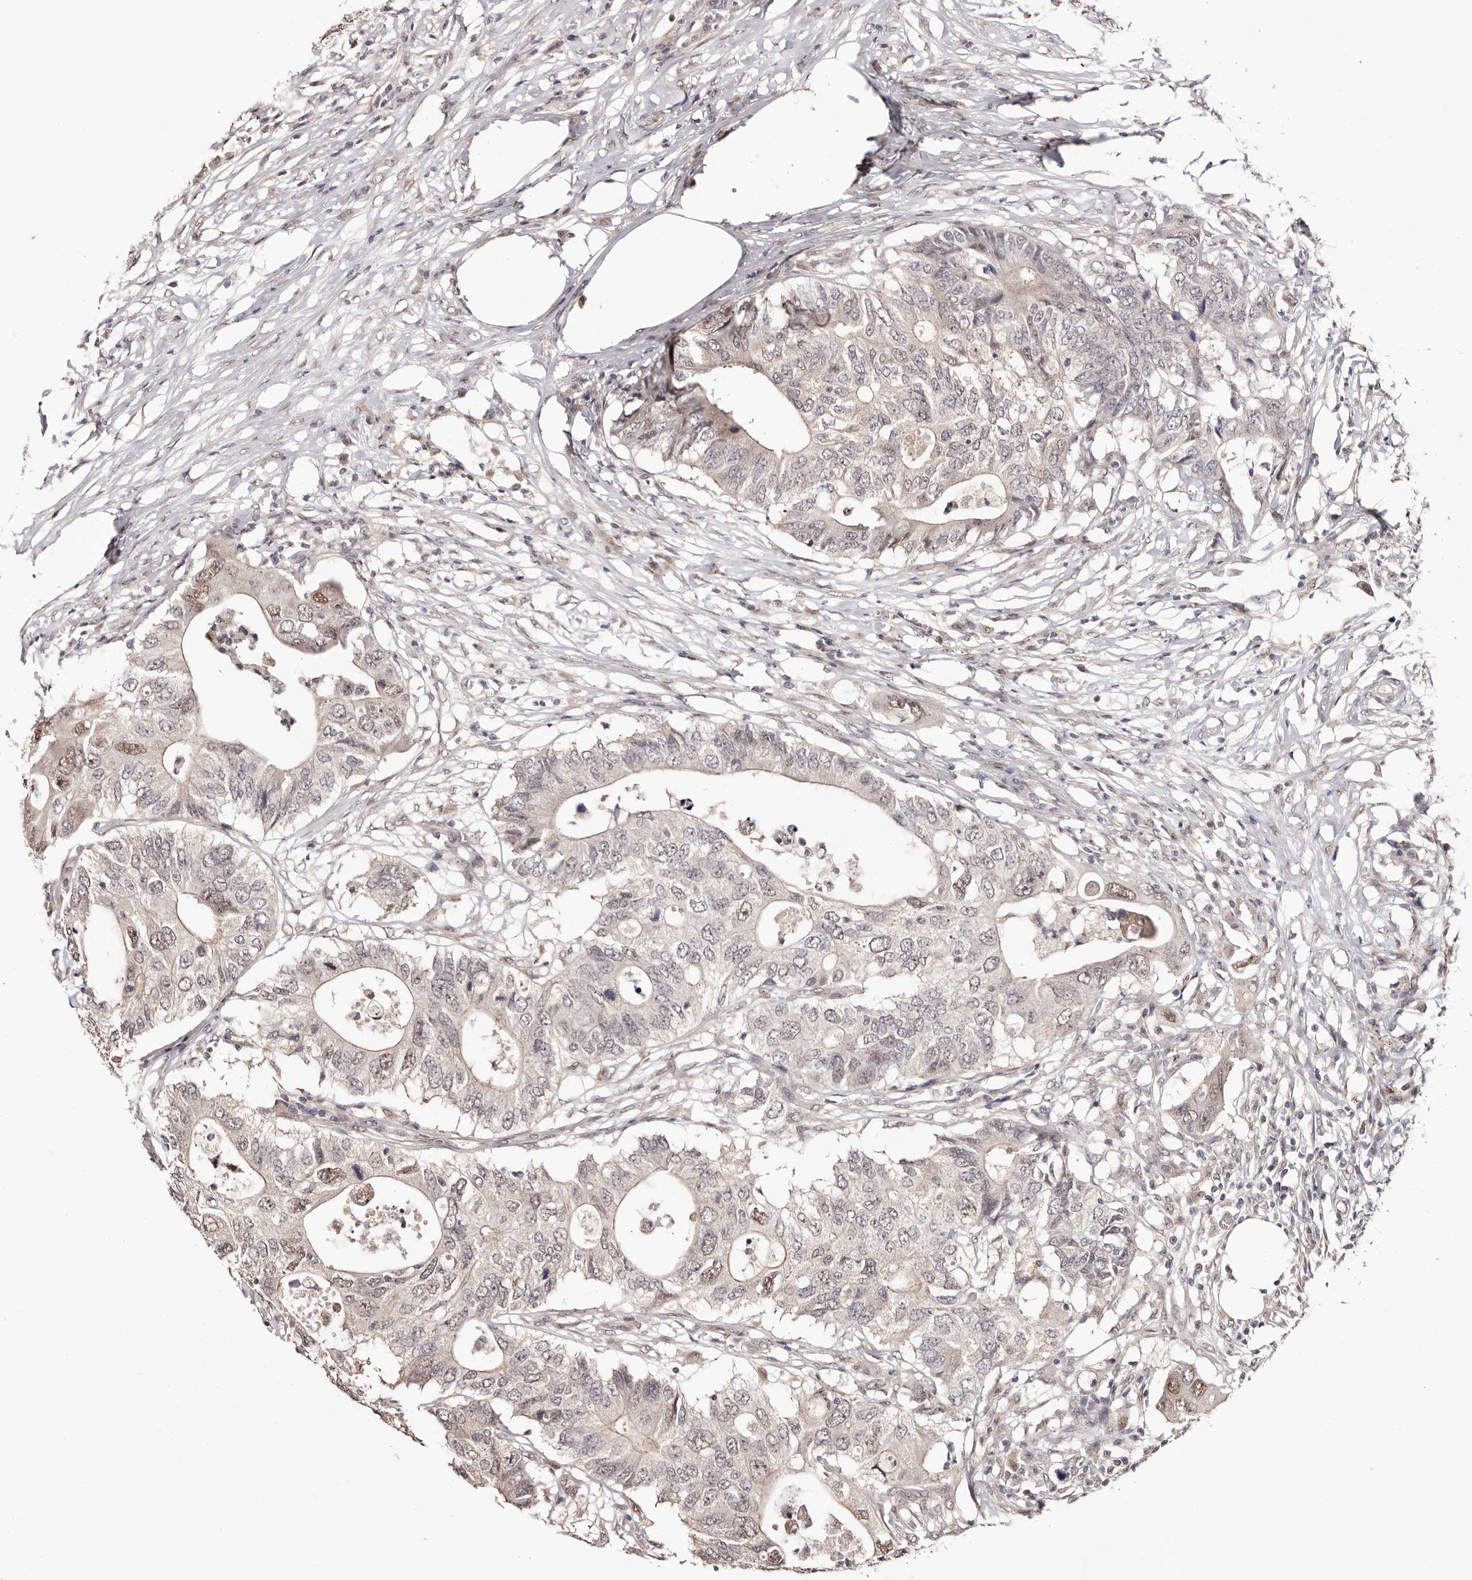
{"staining": {"intensity": "weak", "quantity": "<25%", "location": "nuclear"}, "tissue": "colorectal cancer", "cell_type": "Tumor cells", "image_type": "cancer", "snomed": [{"axis": "morphology", "description": "Adenocarcinoma, NOS"}, {"axis": "topography", "description": "Colon"}], "caption": "The immunohistochemistry (IHC) micrograph has no significant staining in tumor cells of colorectal cancer tissue.", "gene": "TYW3", "patient": {"sex": "male", "age": 71}}